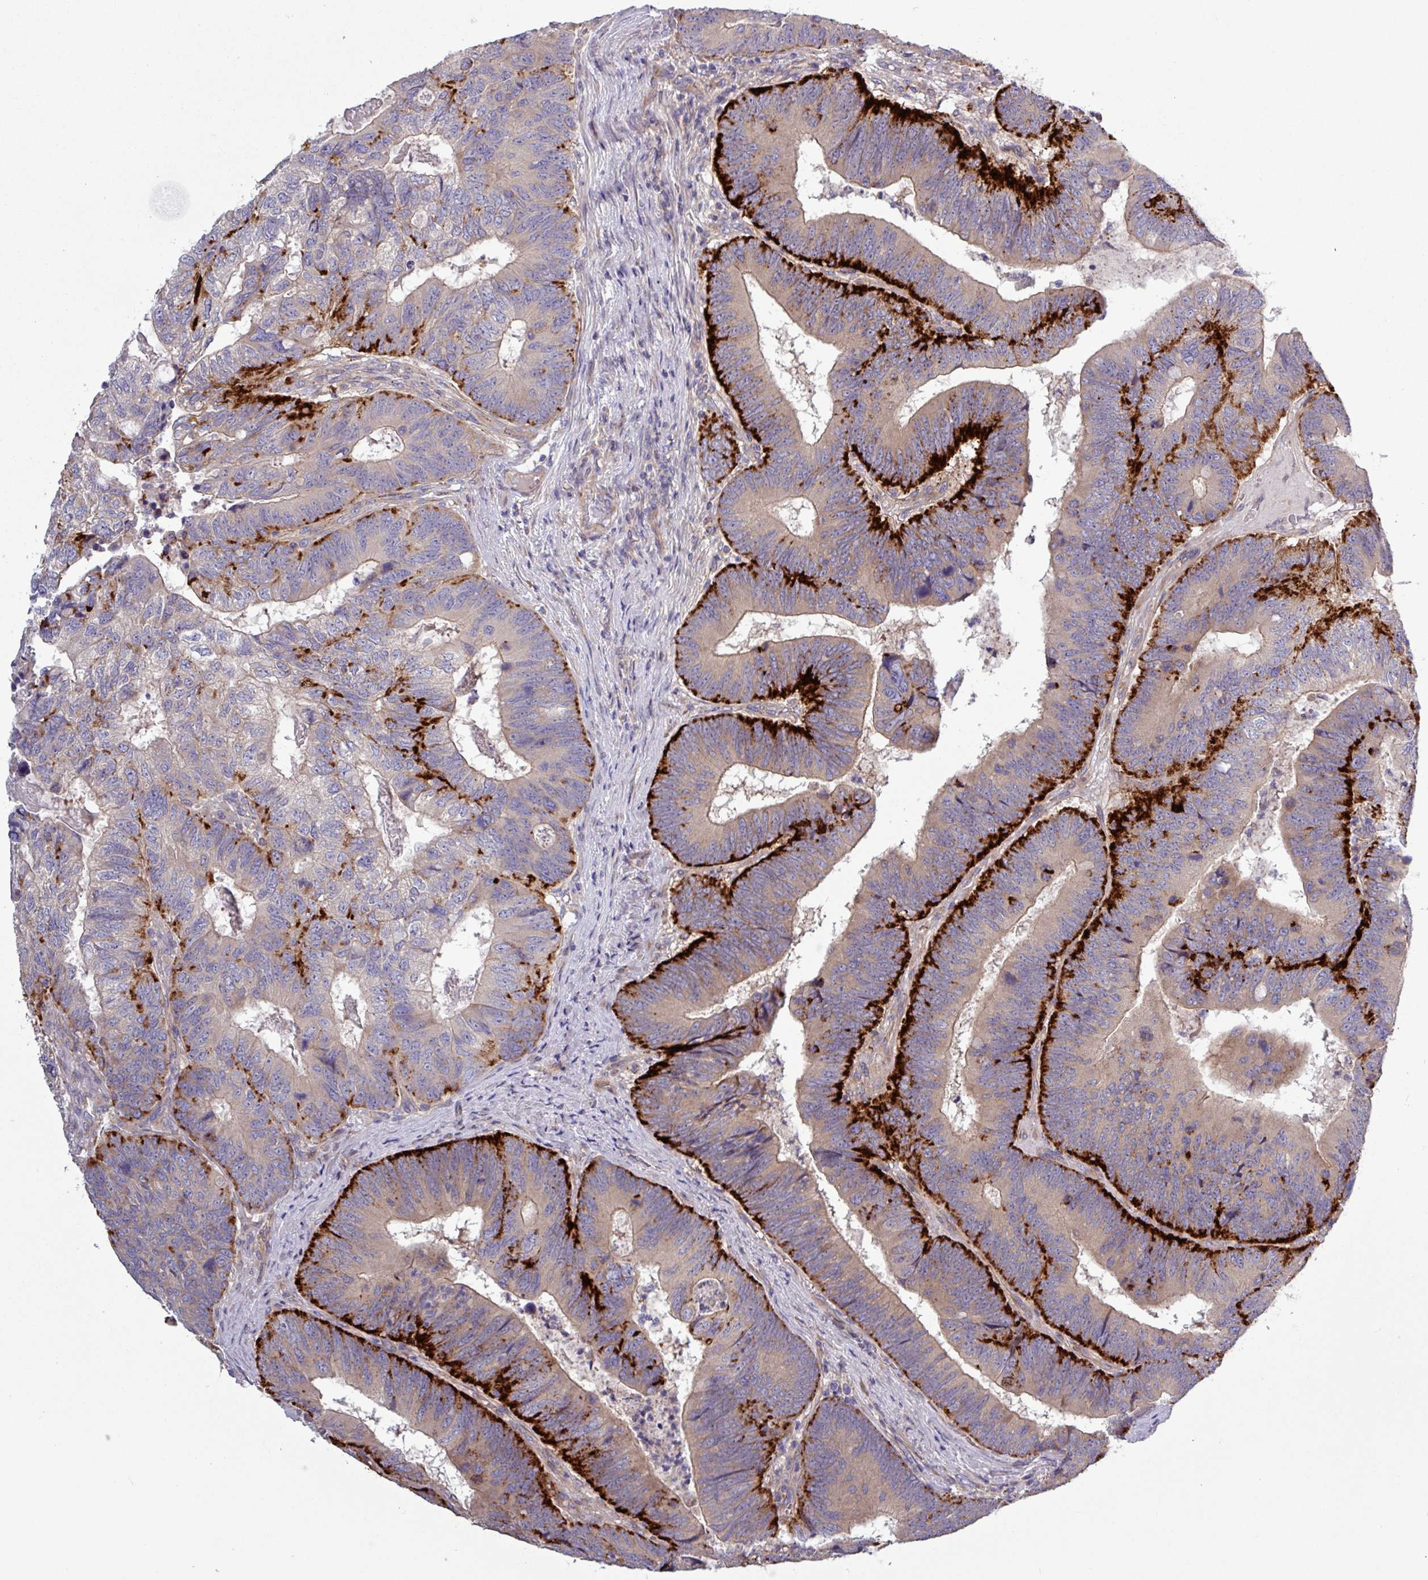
{"staining": {"intensity": "strong", "quantity": "25%-75%", "location": "cytoplasmic/membranous"}, "tissue": "colorectal cancer", "cell_type": "Tumor cells", "image_type": "cancer", "snomed": [{"axis": "morphology", "description": "Adenocarcinoma, NOS"}, {"axis": "topography", "description": "Colon"}], "caption": "Approximately 25%-75% of tumor cells in adenocarcinoma (colorectal) exhibit strong cytoplasmic/membranous protein positivity as visualized by brown immunohistochemical staining.", "gene": "PLIN2", "patient": {"sex": "female", "age": 67}}